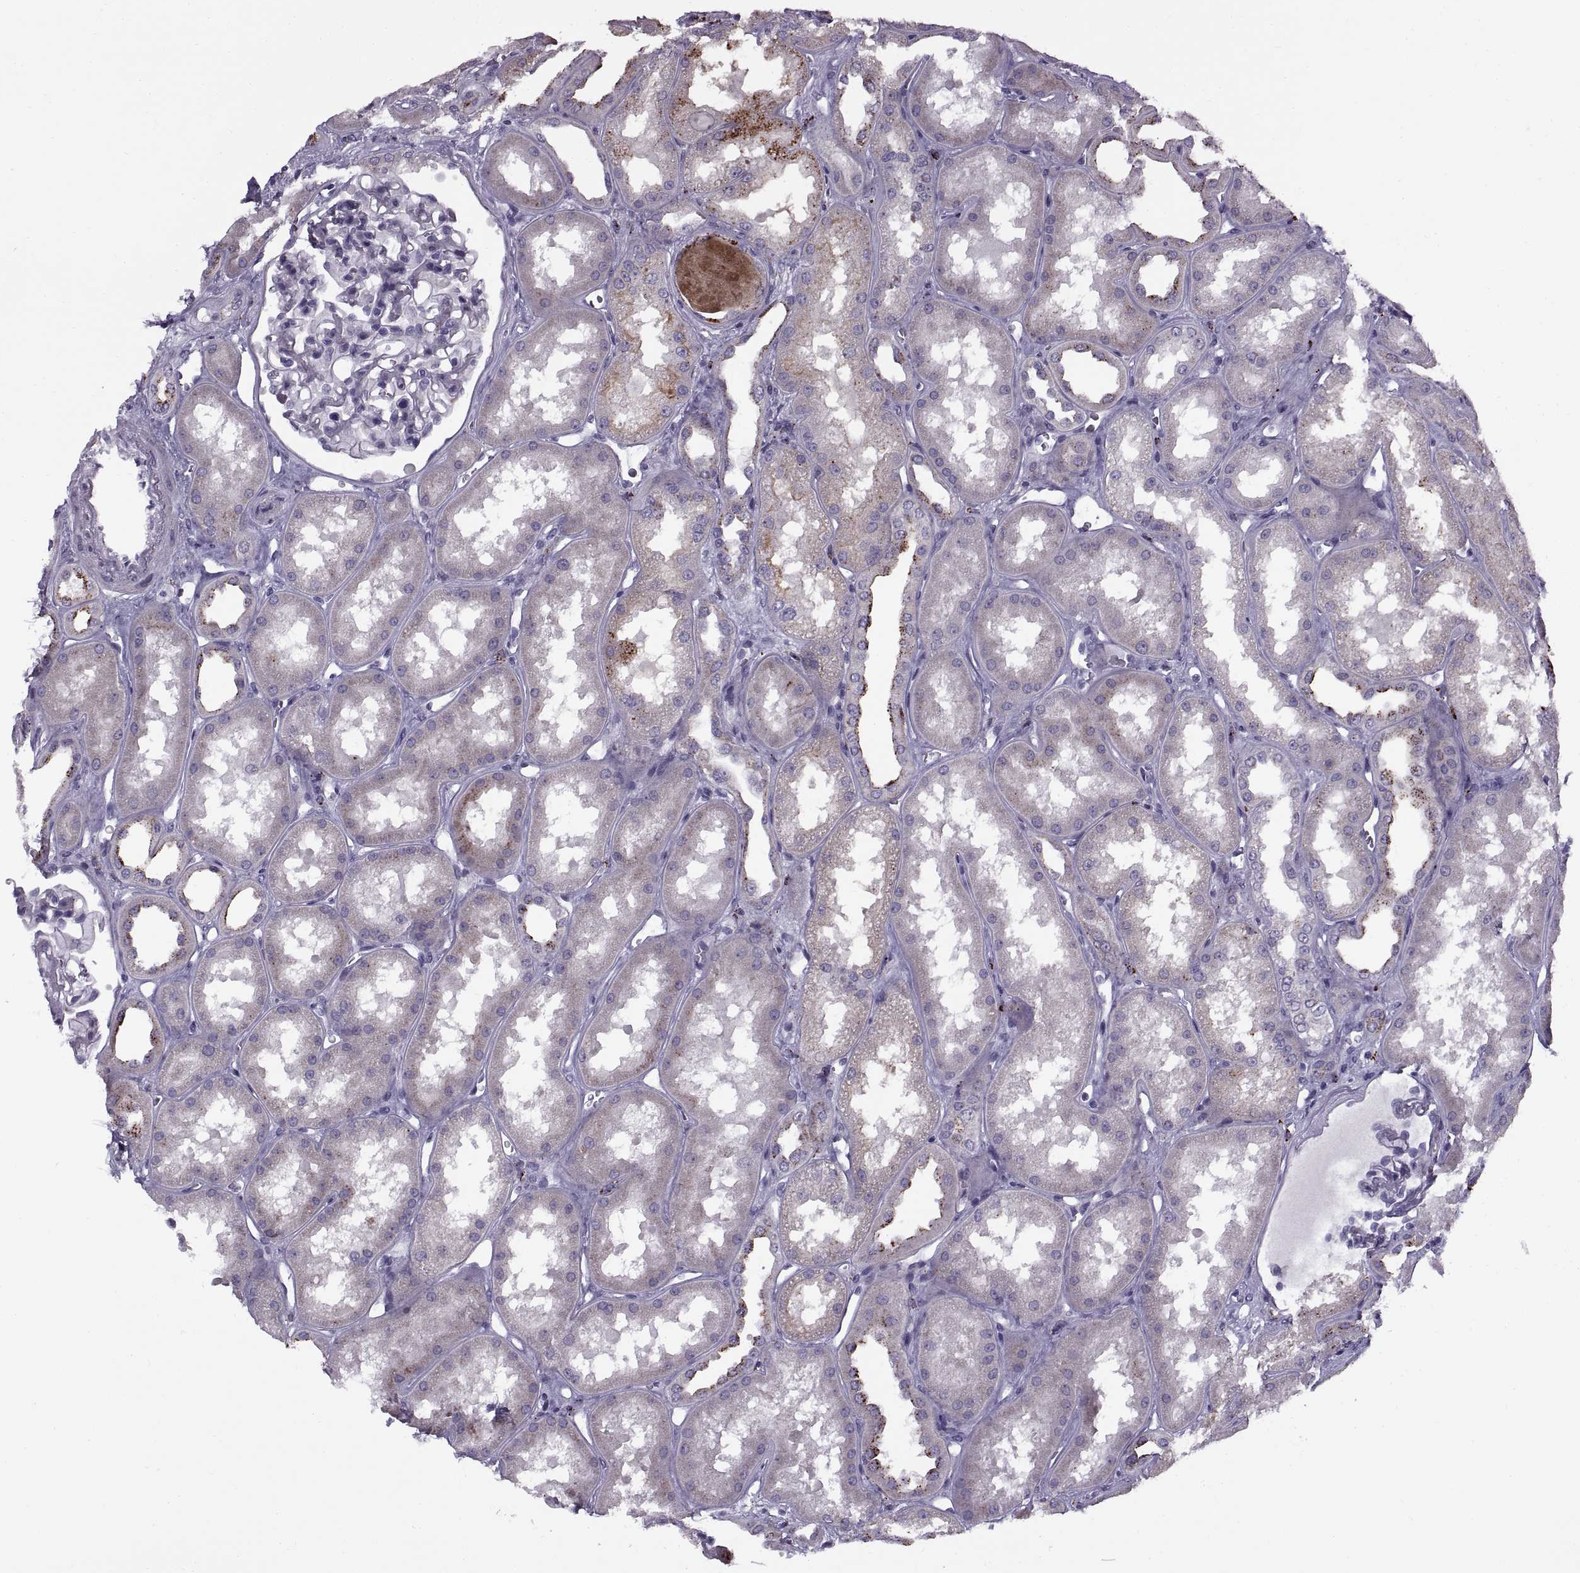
{"staining": {"intensity": "negative", "quantity": "none", "location": "none"}, "tissue": "kidney", "cell_type": "Cells in glomeruli", "image_type": "normal", "snomed": [{"axis": "morphology", "description": "Normal tissue, NOS"}, {"axis": "topography", "description": "Kidney"}], "caption": "An image of kidney stained for a protein displays no brown staining in cells in glomeruli. (DAB (3,3'-diaminobenzidine) immunohistochemistry with hematoxylin counter stain).", "gene": "CALCR", "patient": {"sex": "male", "age": 61}}